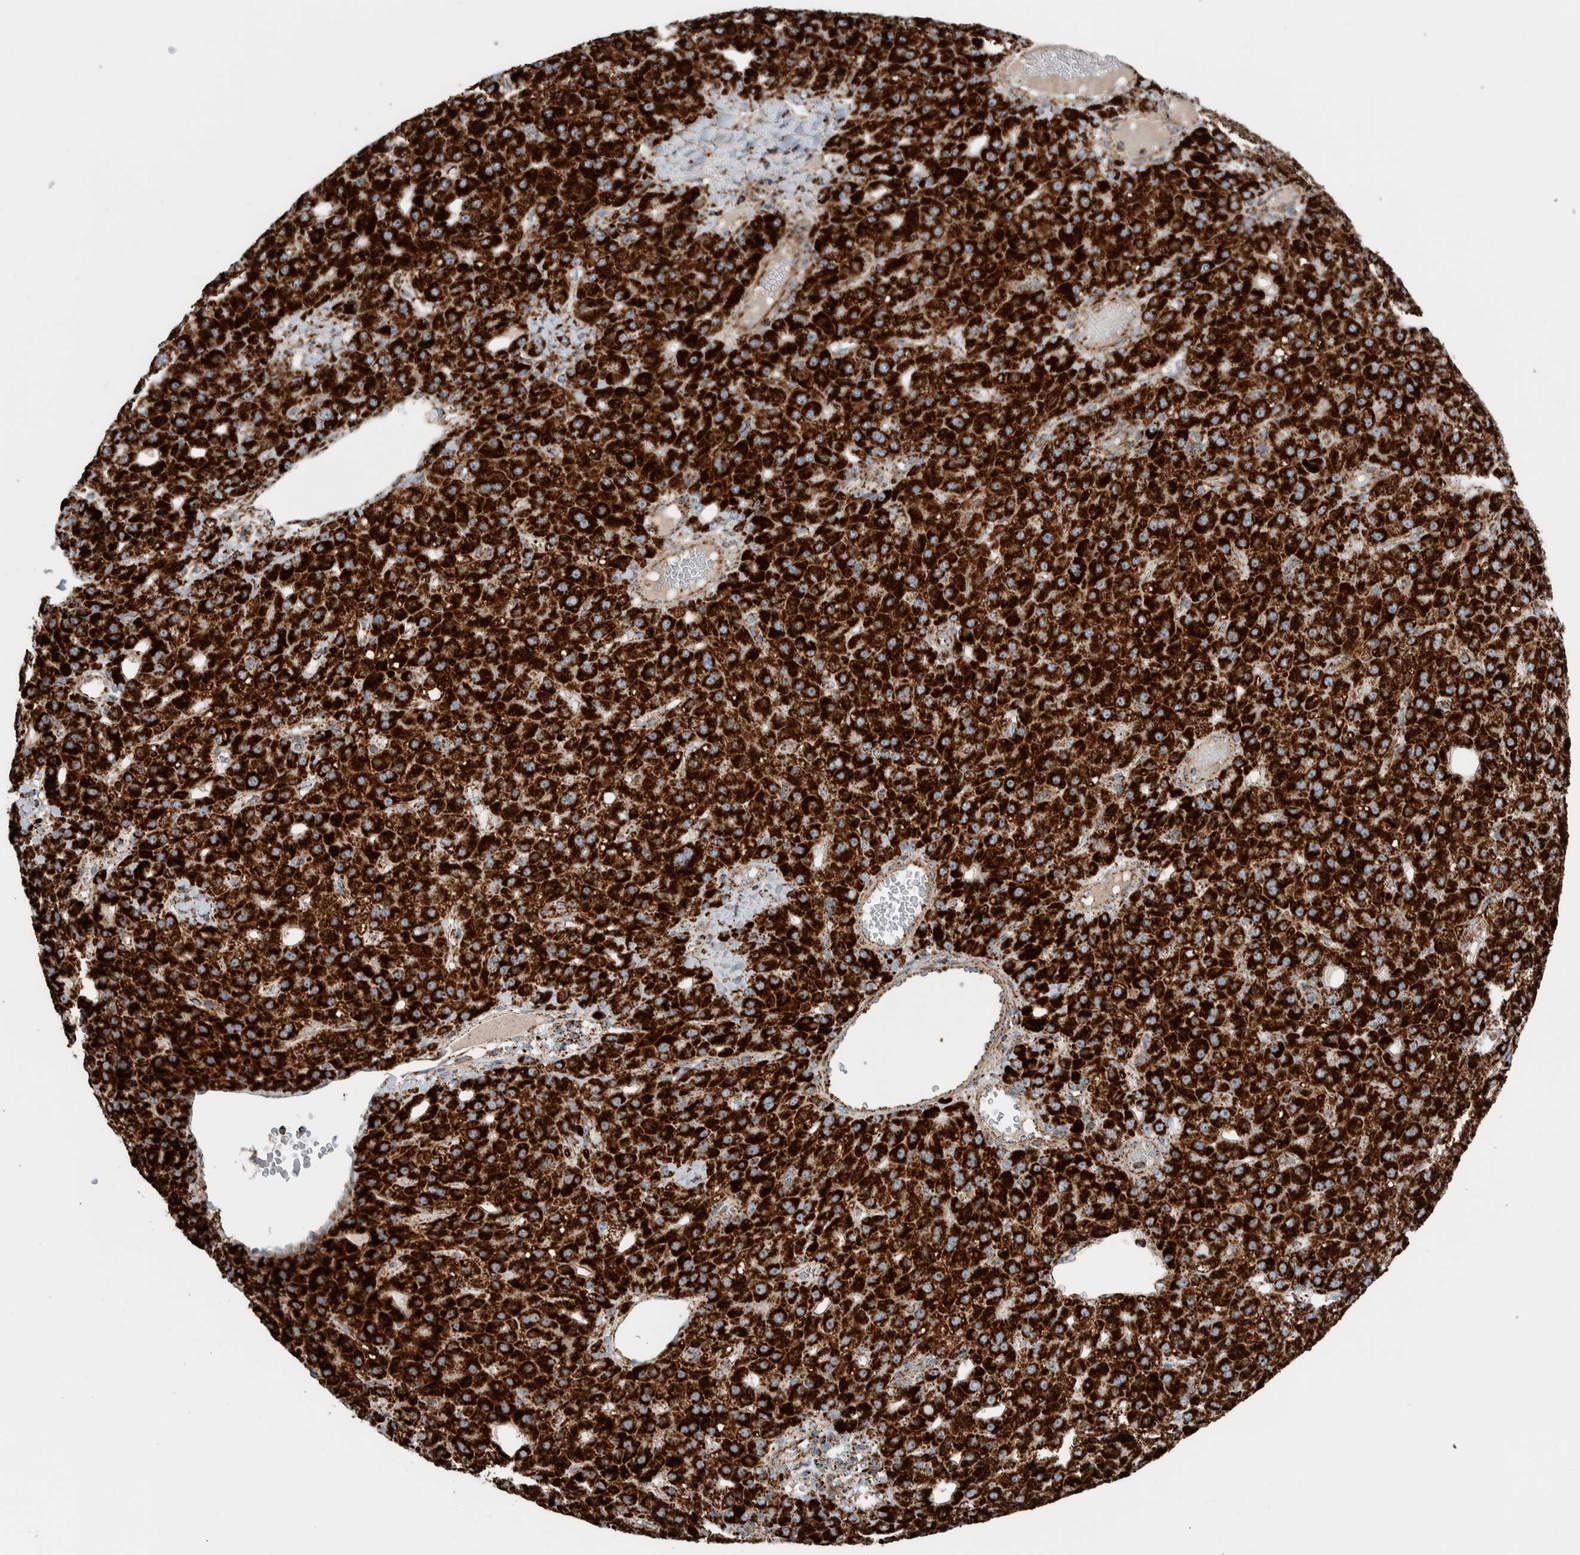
{"staining": {"intensity": "strong", "quantity": ">75%", "location": "cytoplasmic/membranous"}, "tissue": "liver cancer", "cell_type": "Tumor cells", "image_type": "cancer", "snomed": [{"axis": "morphology", "description": "Carcinoma, Hepatocellular, NOS"}, {"axis": "topography", "description": "Liver"}], "caption": "Human liver hepatocellular carcinoma stained with a protein marker displays strong staining in tumor cells.", "gene": "CNTROB", "patient": {"sex": "male", "age": 67}}